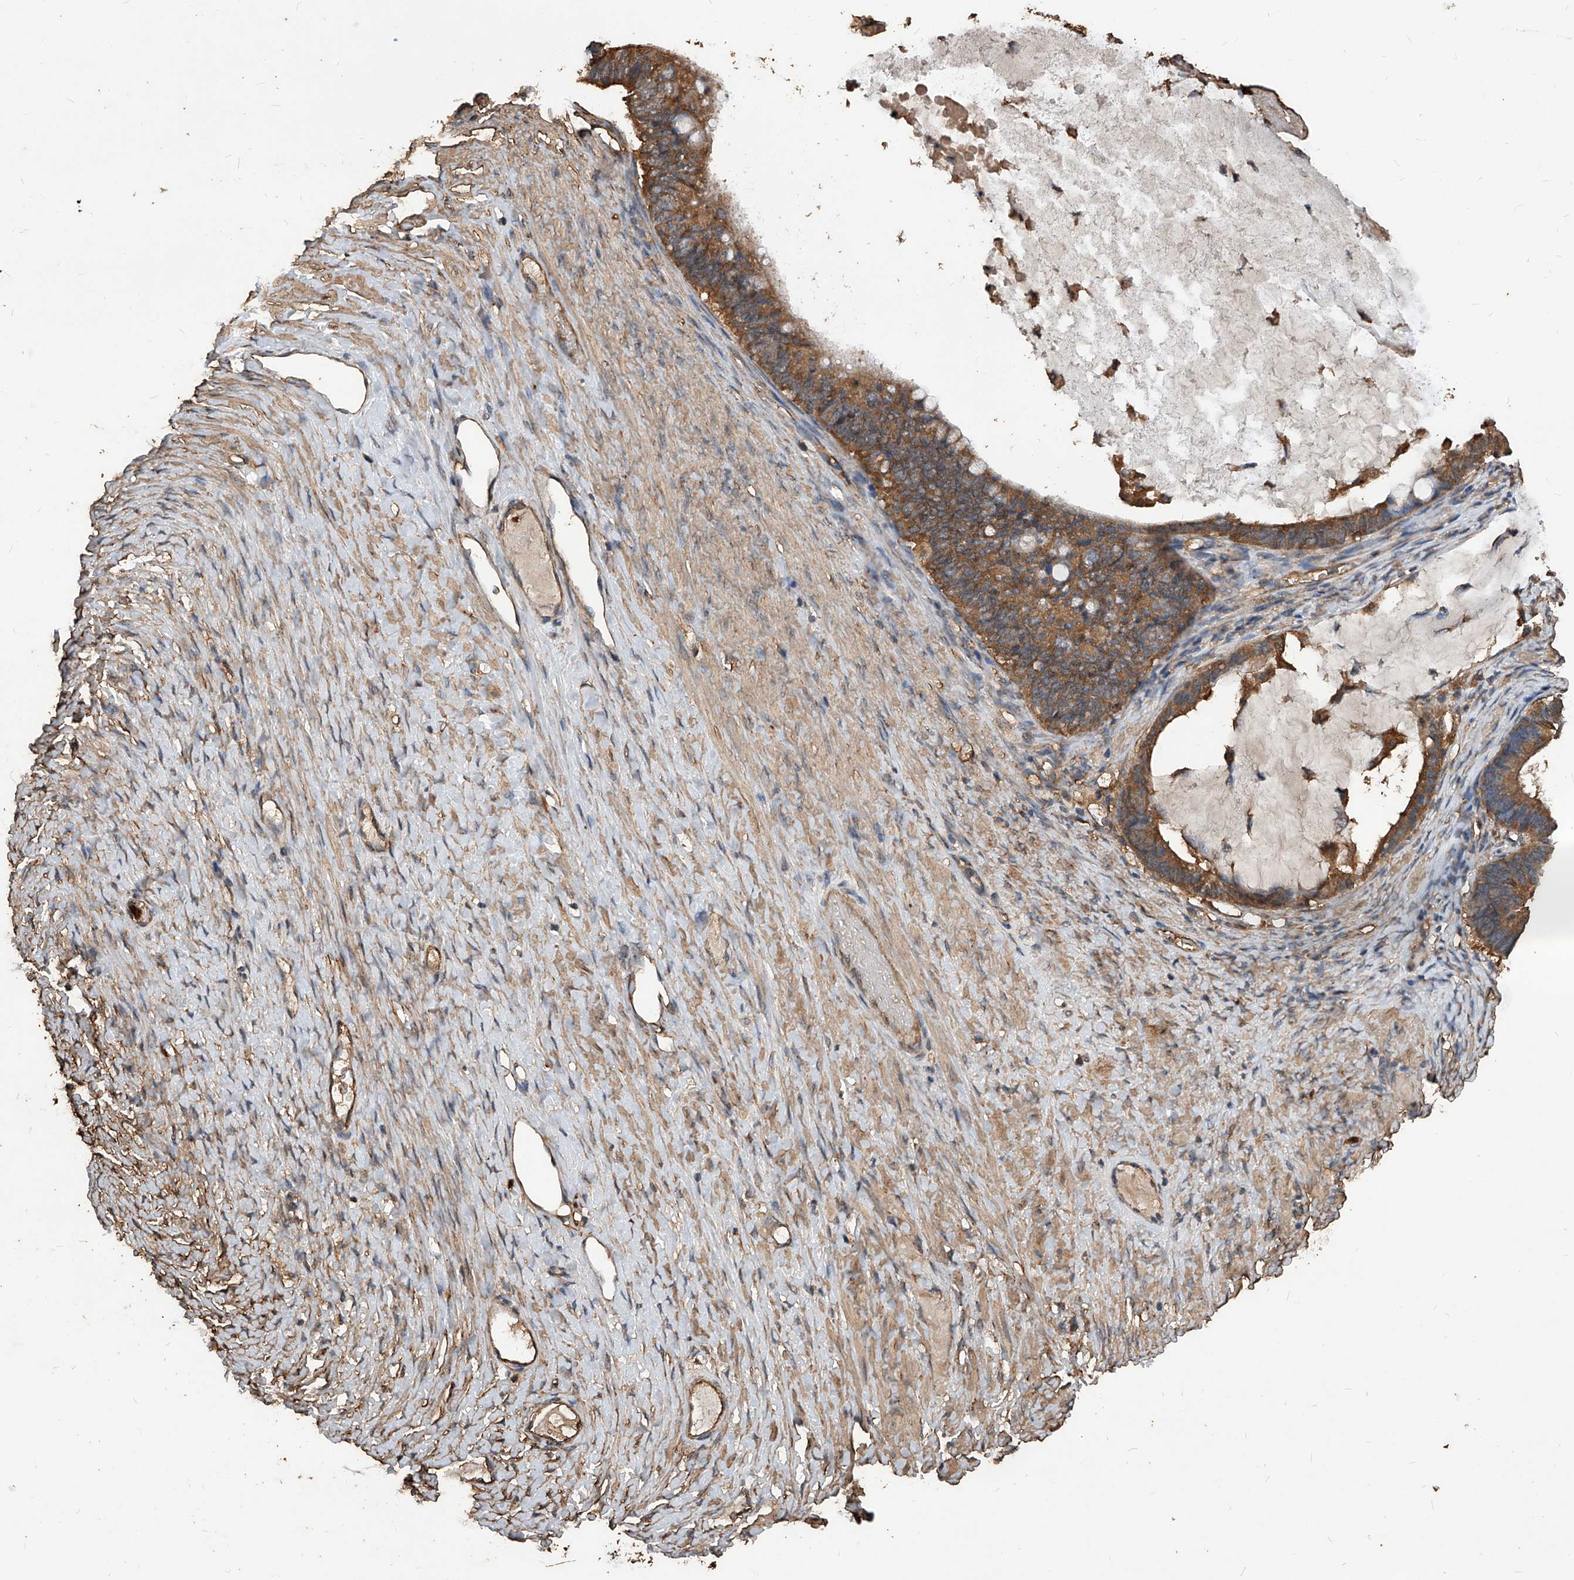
{"staining": {"intensity": "moderate", "quantity": ">75%", "location": "cytoplasmic/membranous"}, "tissue": "ovarian cancer", "cell_type": "Tumor cells", "image_type": "cancer", "snomed": [{"axis": "morphology", "description": "Cystadenocarcinoma, mucinous, NOS"}, {"axis": "topography", "description": "Ovary"}], "caption": "Tumor cells display medium levels of moderate cytoplasmic/membranous staining in about >75% of cells in human ovarian cancer.", "gene": "UCP2", "patient": {"sex": "female", "age": 61}}